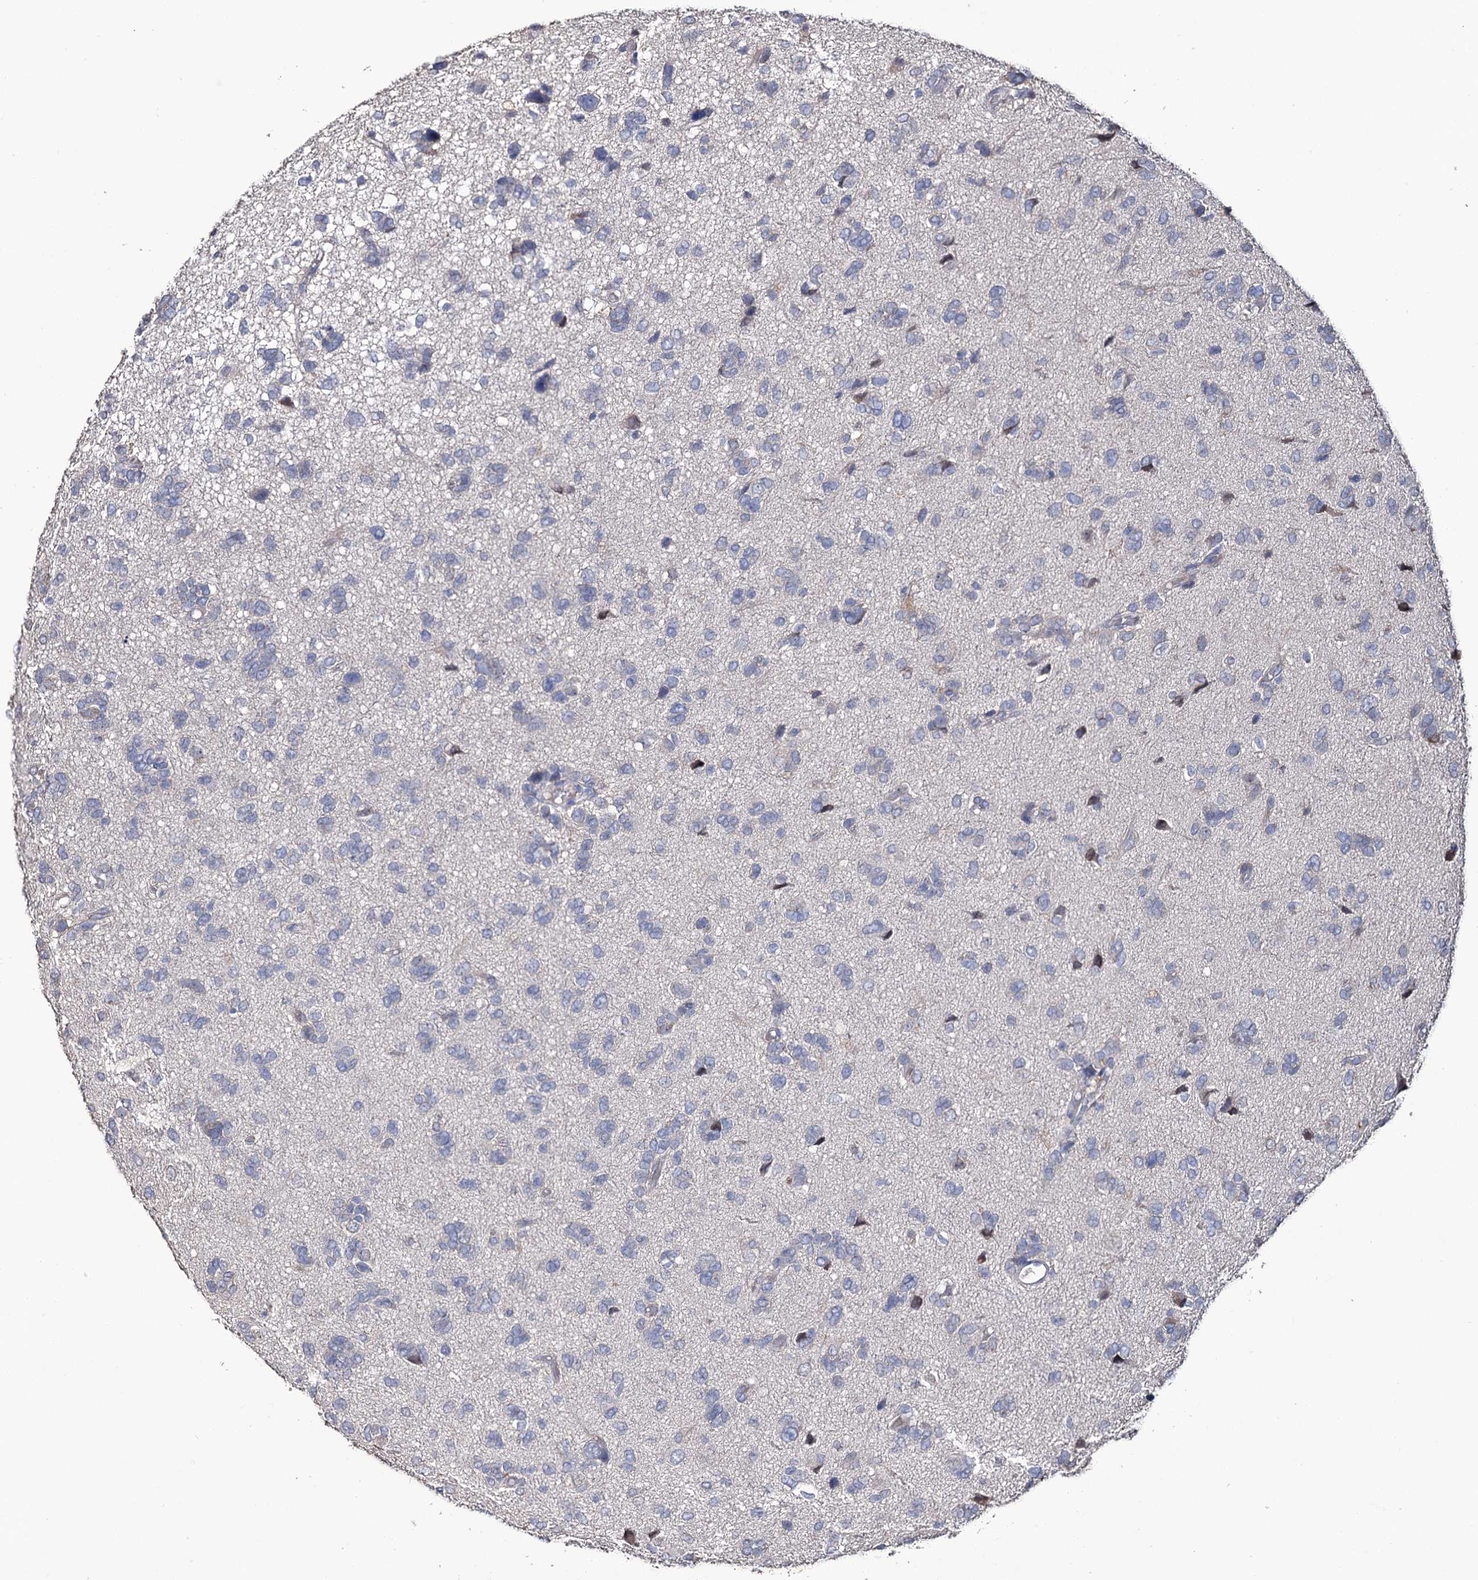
{"staining": {"intensity": "negative", "quantity": "none", "location": "none"}, "tissue": "glioma", "cell_type": "Tumor cells", "image_type": "cancer", "snomed": [{"axis": "morphology", "description": "Glioma, malignant, High grade"}, {"axis": "topography", "description": "Brain"}], "caption": "This micrograph is of malignant glioma (high-grade) stained with immunohistochemistry to label a protein in brown with the nuclei are counter-stained blue. There is no expression in tumor cells.", "gene": "EPB41L5", "patient": {"sex": "female", "age": 59}}